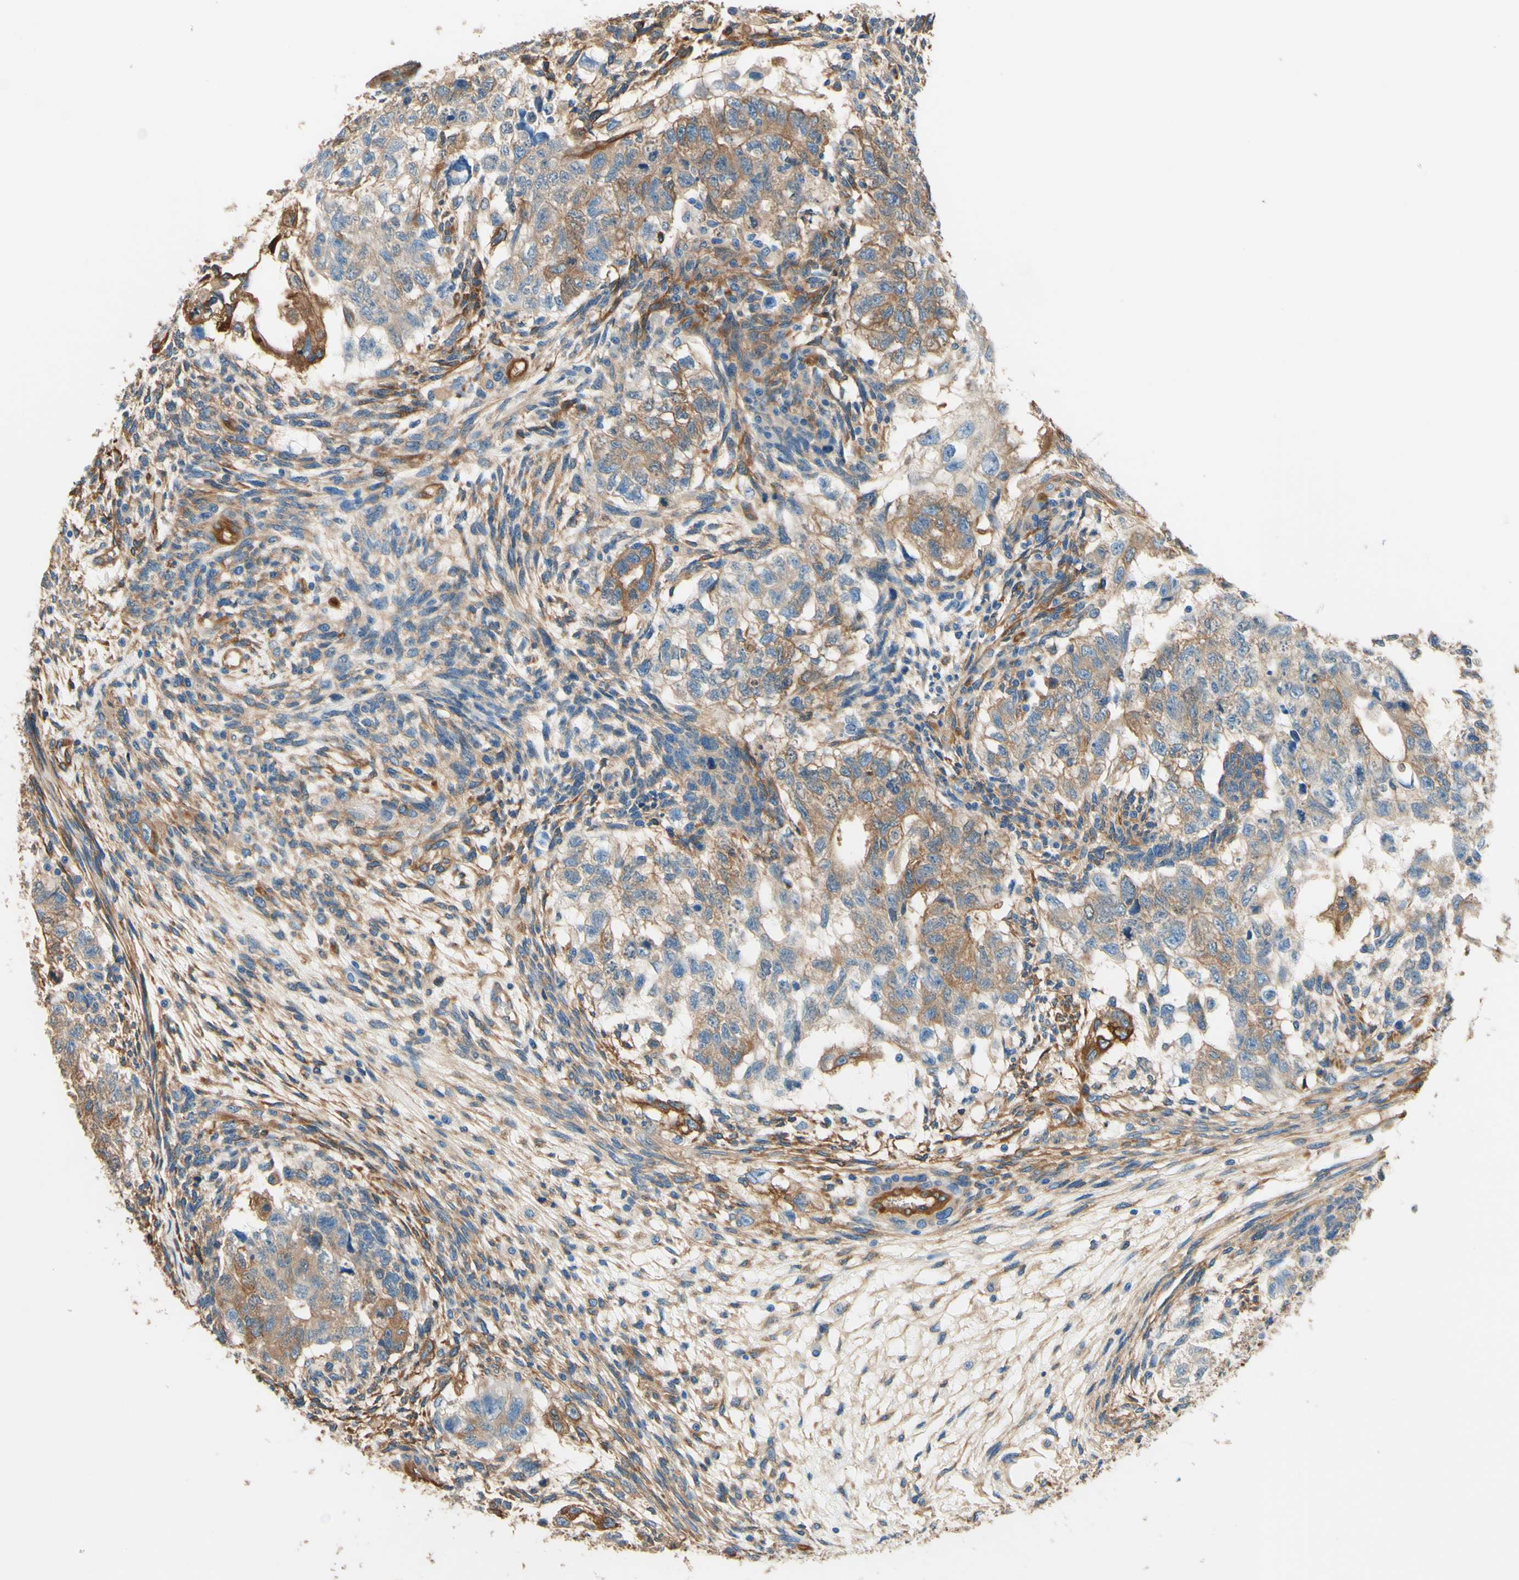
{"staining": {"intensity": "weak", "quantity": ">75%", "location": "cytoplasmic/membranous"}, "tissue": "testis cancer", "cell_type": "Tumor cells", "image_type": "cancer", "snomed": [{"axis": "morphology", "description": "Normal tissue, NOS"}, {"axis": "morphology", "description": "Carcinoma, Embryonal, NOS"}, {"axis": "topography", "description": "Testis"}], "caption": "DAB (3,3'-diaminobenzidine) immunohistochemical staining of embryonal carcinoma (testis) demonstrates weak cytoplasmic/membranous protein staining in approximately >75% of tumor cells.", "gene": "DPYSL3", "patient": {"sex": "male", "age": 36}}